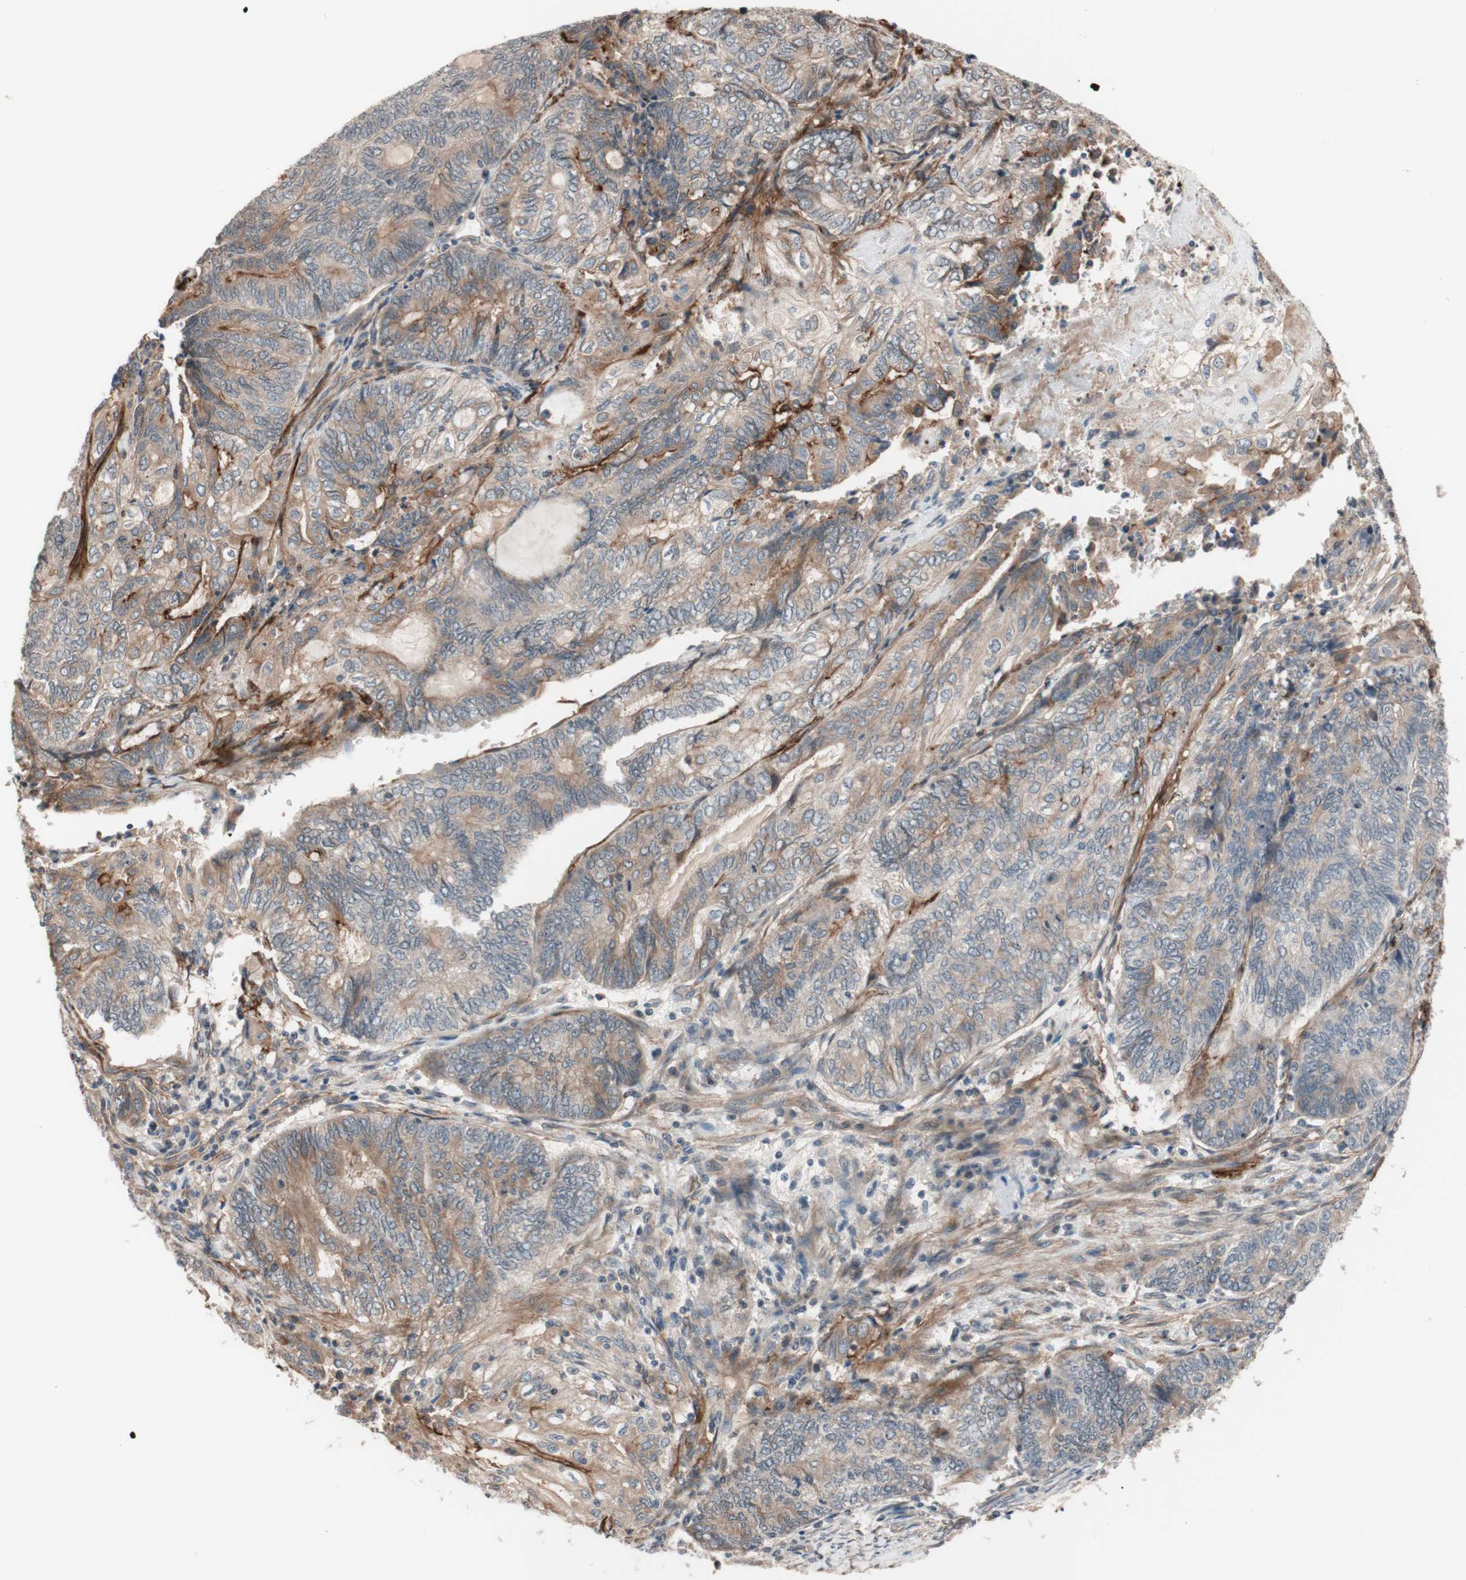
{"staining": {"intensity": "weak", "quantity": "25%-75%", "location": "cytoplasmic/membranous"}, "tissue": "endometrial cancer", "cell_type": "Tumor cells", "image_type": "cancer", "snomed": [{"axis": "morphology", "description": "Adenocarcinoma, NOS"}, {"axis": "topography", "description": "Uterus"}, {"axis": "topography", "description": "Endometrium"}], "caption": "Human adenocarcinoma (endometrial) stained for a protein (brown) reveals weak cytoplasmic/membranous positive positivity in about 25%-75% of tumor cells.", "gene": "CD55", "patient": {"sex": "female", "age": 70}}